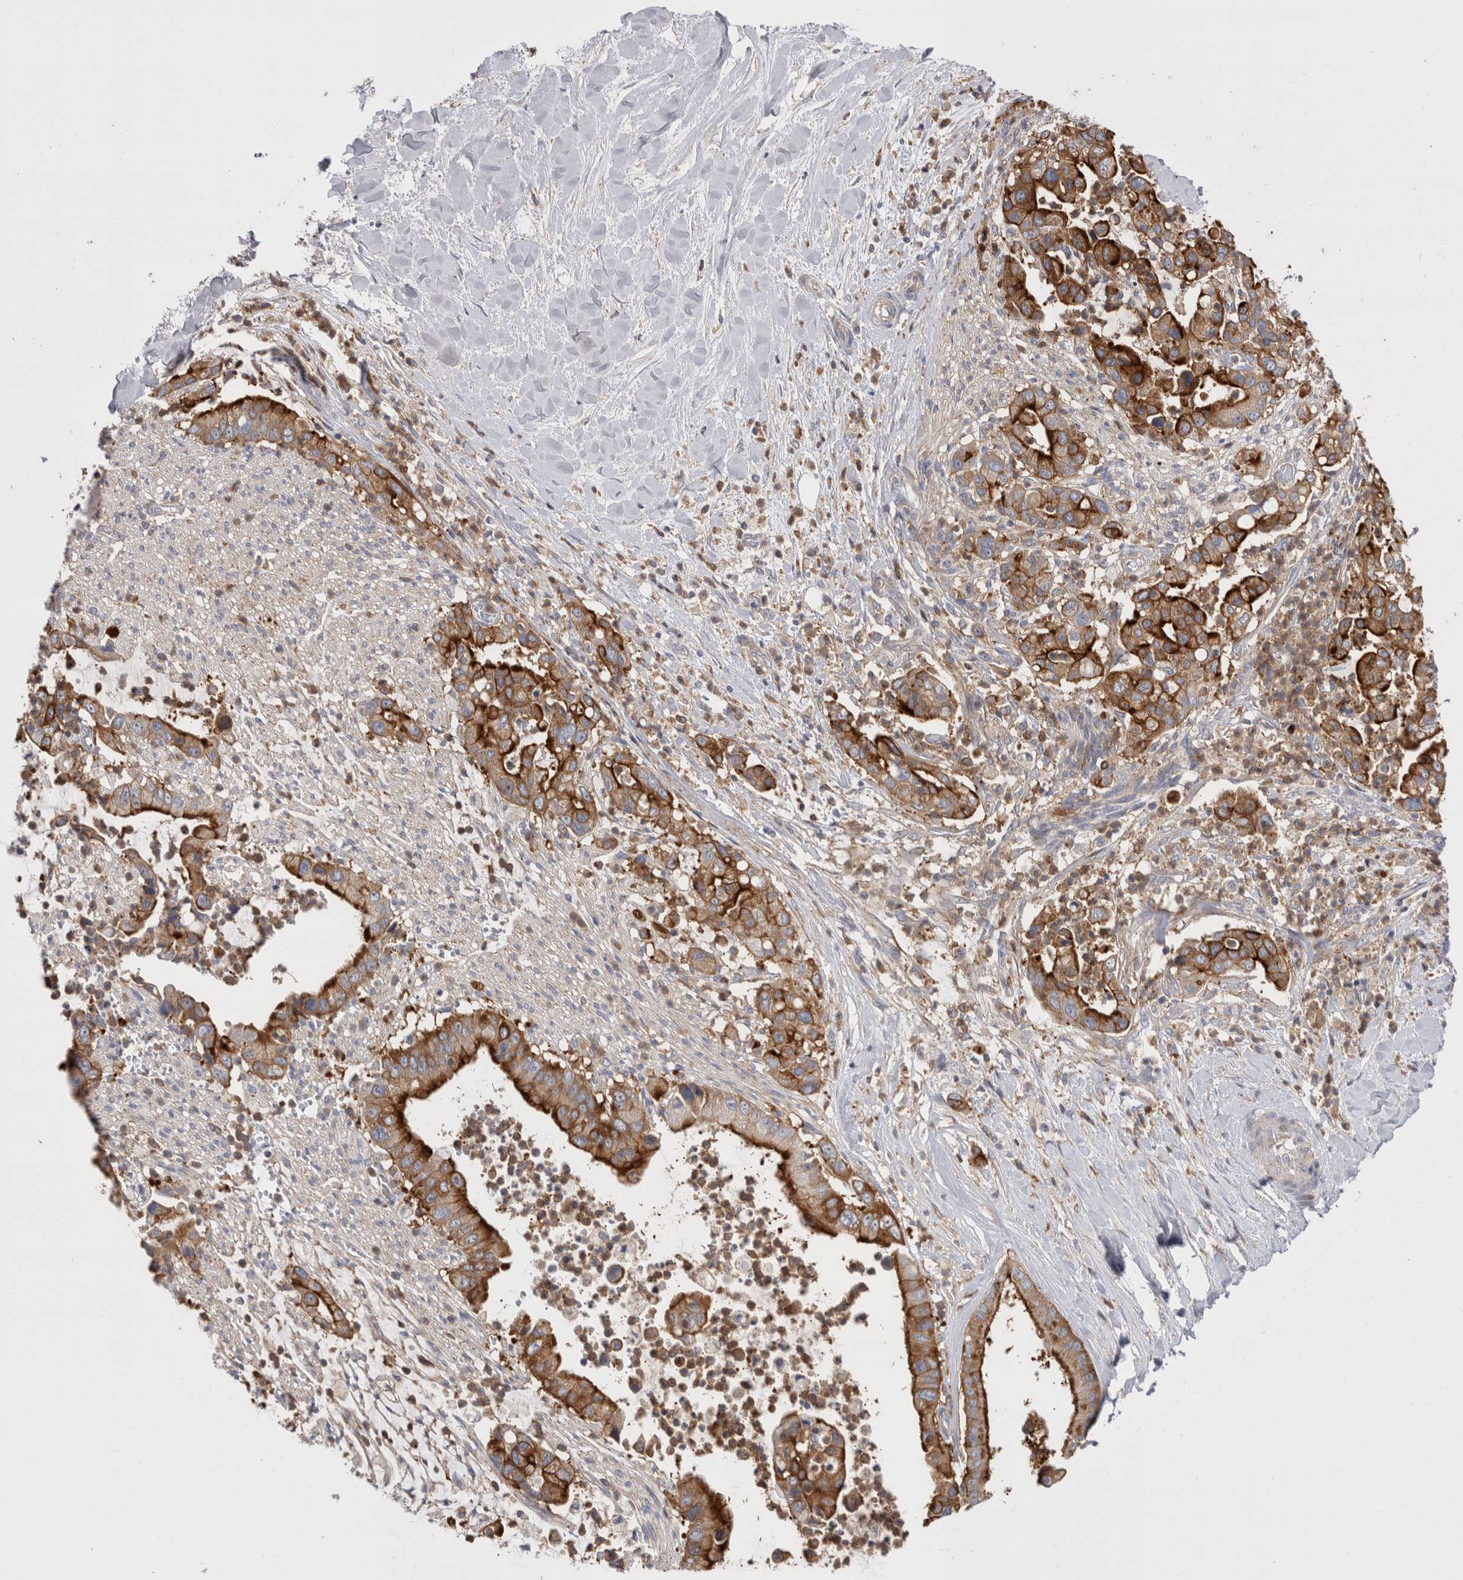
{"staining": {"intensity": "strong", "quantity": ">75%", "location": "cytoplasmic/membranous"}, "tissue": "liver cancer", "cell_type": "Tumor cells", "image_type": "cancer", "snomed": [{"axis": "morphology", "description": "Cholangiocarcinoma"}, {"axis": "topography", "description": "Liver"}], "caption": "Protein analysis of liver cancer tissue demonstrates strong cytoplasmic/membranous staining in approximately >75% of tumor cells. (DAB (3,3'-diaminobenzidine) IHC with brightfield microscopy, high magnification).", "gene": "RAB11FIP1", "patient": {"sex": "female", "age": 54}}